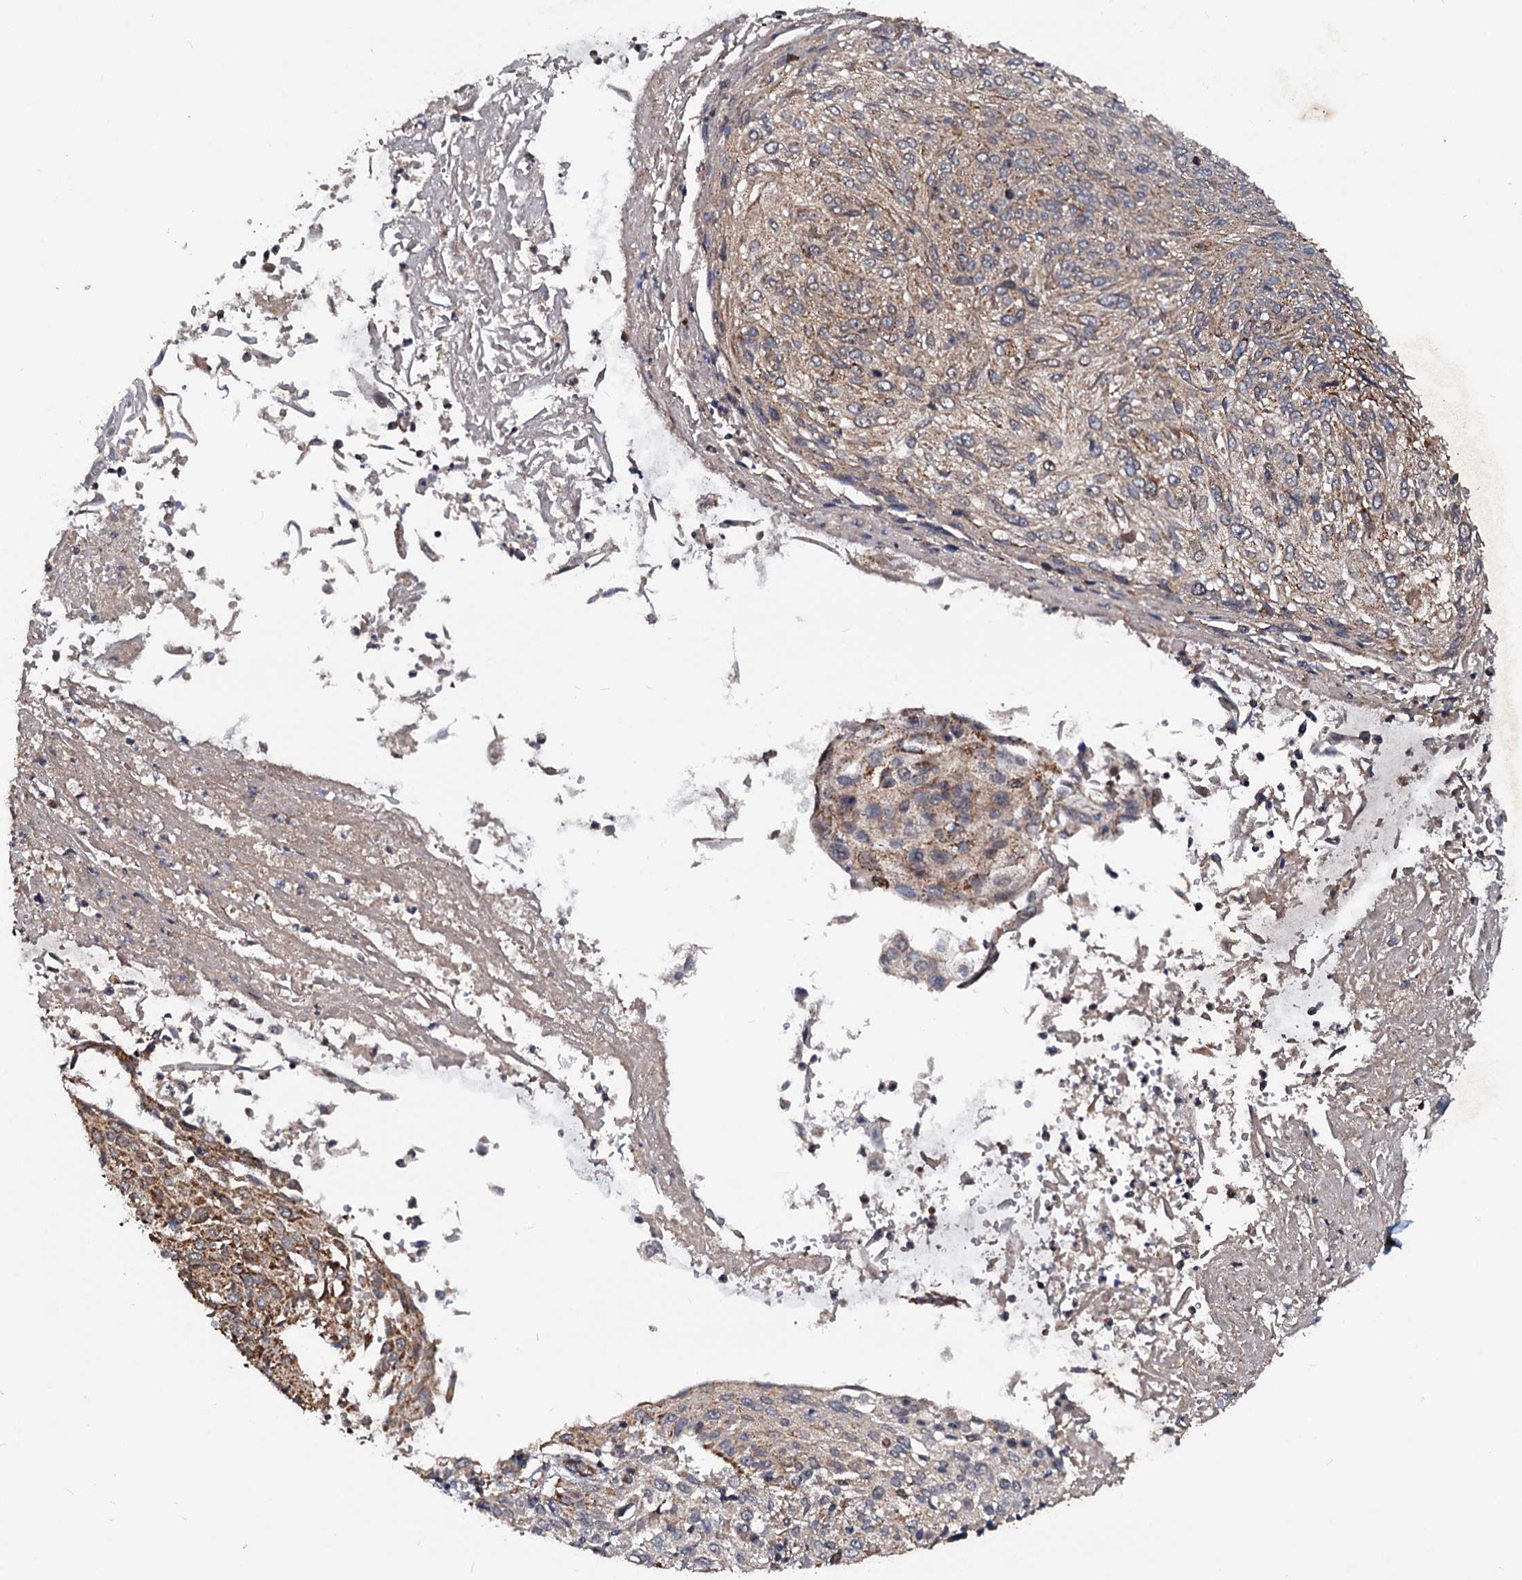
{"staining": {"intensity": "weak", "quantity": ">75%", "location": "cytoplasmic/membranous"}, "tissue": "cervical cancer", "cell_type": "Tumor cells", "image_type": "cancer", "snomed": [{"axis": "morphology", "description": "Squamous cell carcinoma, NOS"}, {"axis": "topography", "description": "Cervix"}], "caption": "Protein staining of squamous cell carcinoma (cervical) tissue reveals weak cytoplasmic/membranous positivity in about >75% of tumor cells.", "gene": "CEP76", "patient": {"sex": "female", "age": 51}}